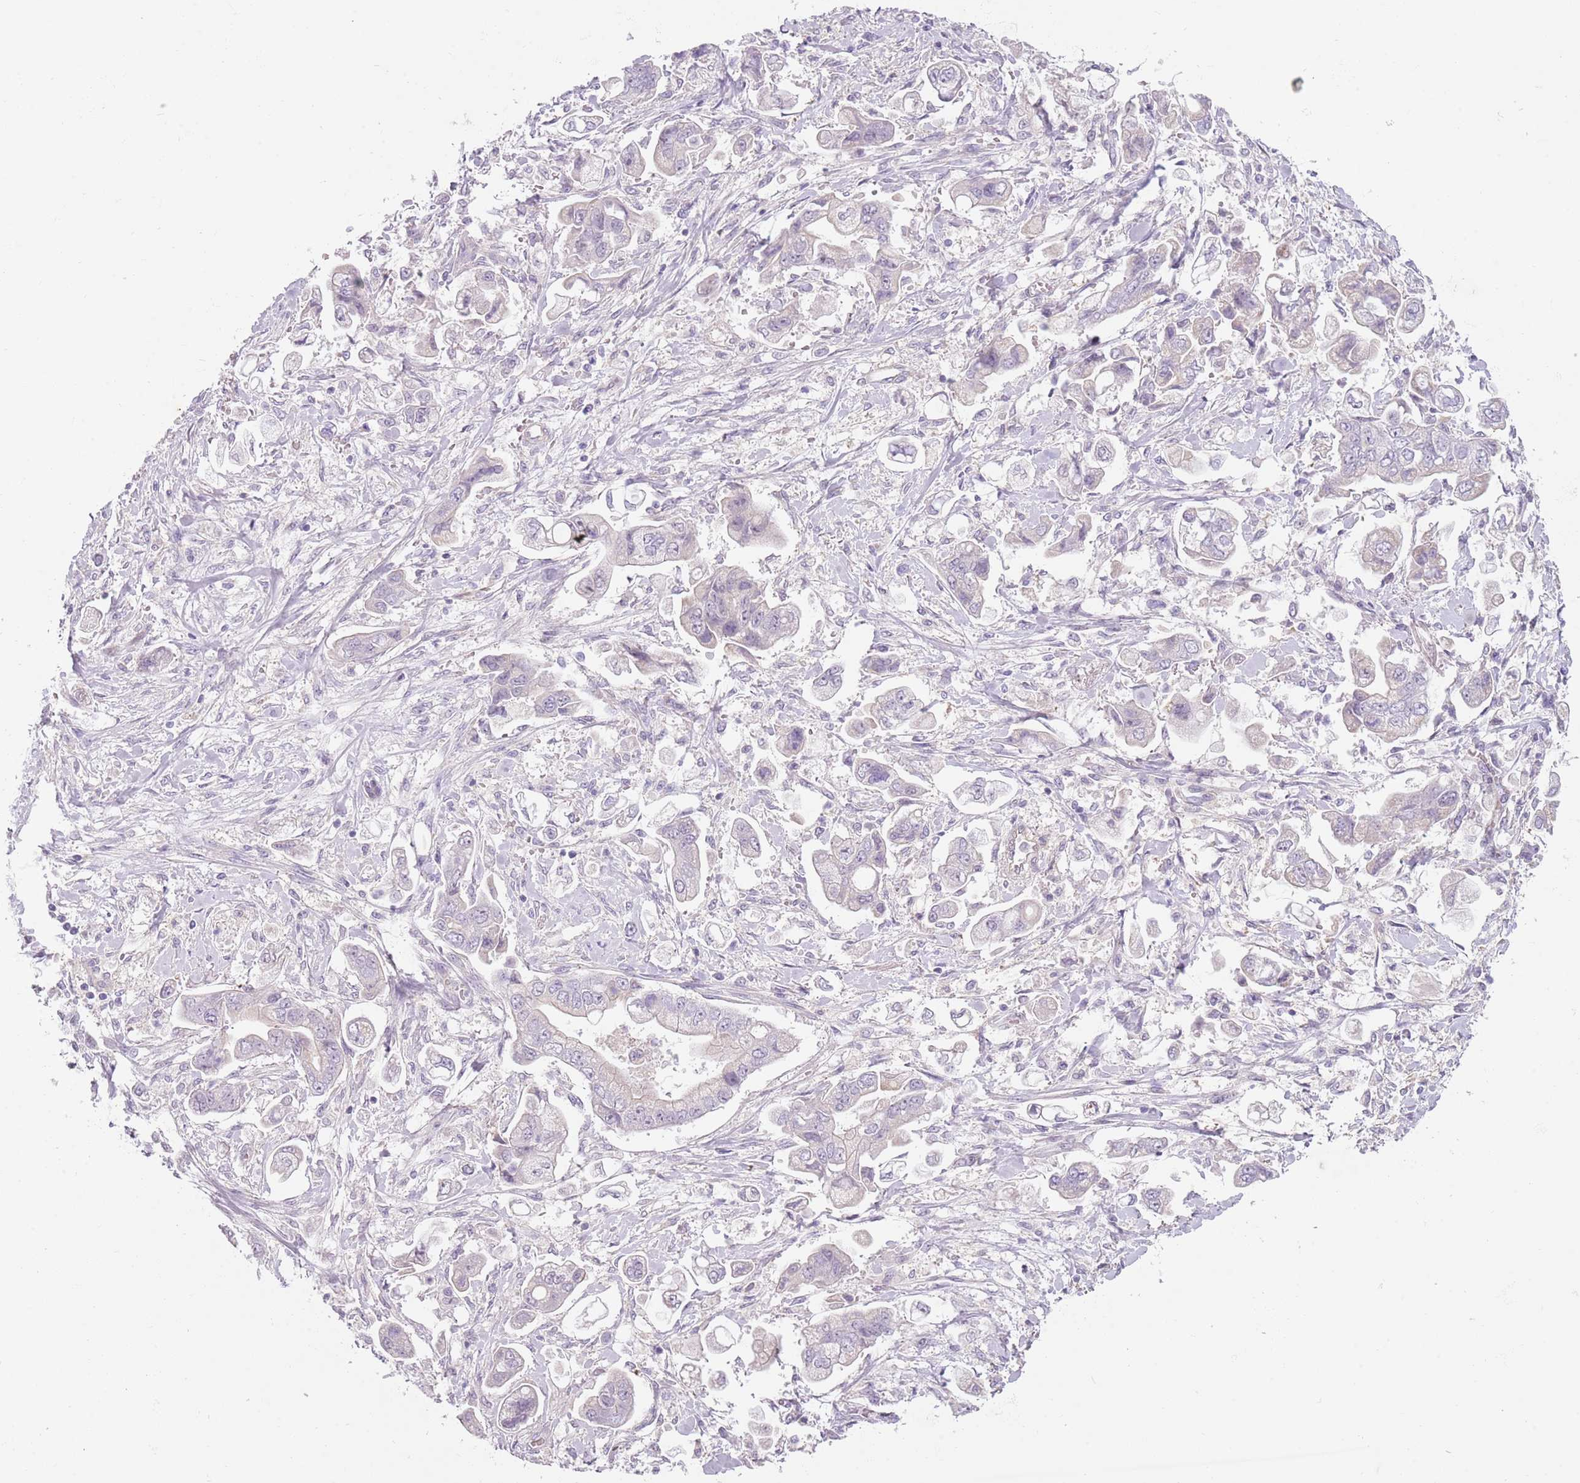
{"staining": {"intensity": "negative", "quantity": "none", "location": "none"}, "tissue": "stomach cancer", "cell_type": "Tumor cells", "image_type": "cancer", "snomed": [{"axis": "morphology", "description": "Adenocarcinoma, NOS"}, {"axis": "topography", "description": "Stomach"}], "caption": "An immunohistochemistry (IHC) micrograph of stomach cancer (adenocarcinoma) is shown. There is no staining in tumor cells of stomach cancer (adenocarcinoma). (DAB (3,3'-diaminobenzidine) immunohistochemistry visualized using brightfield microscopy, high magnification).", "gene": "MRO", "patient": {"sex": "male", "age": 62}}